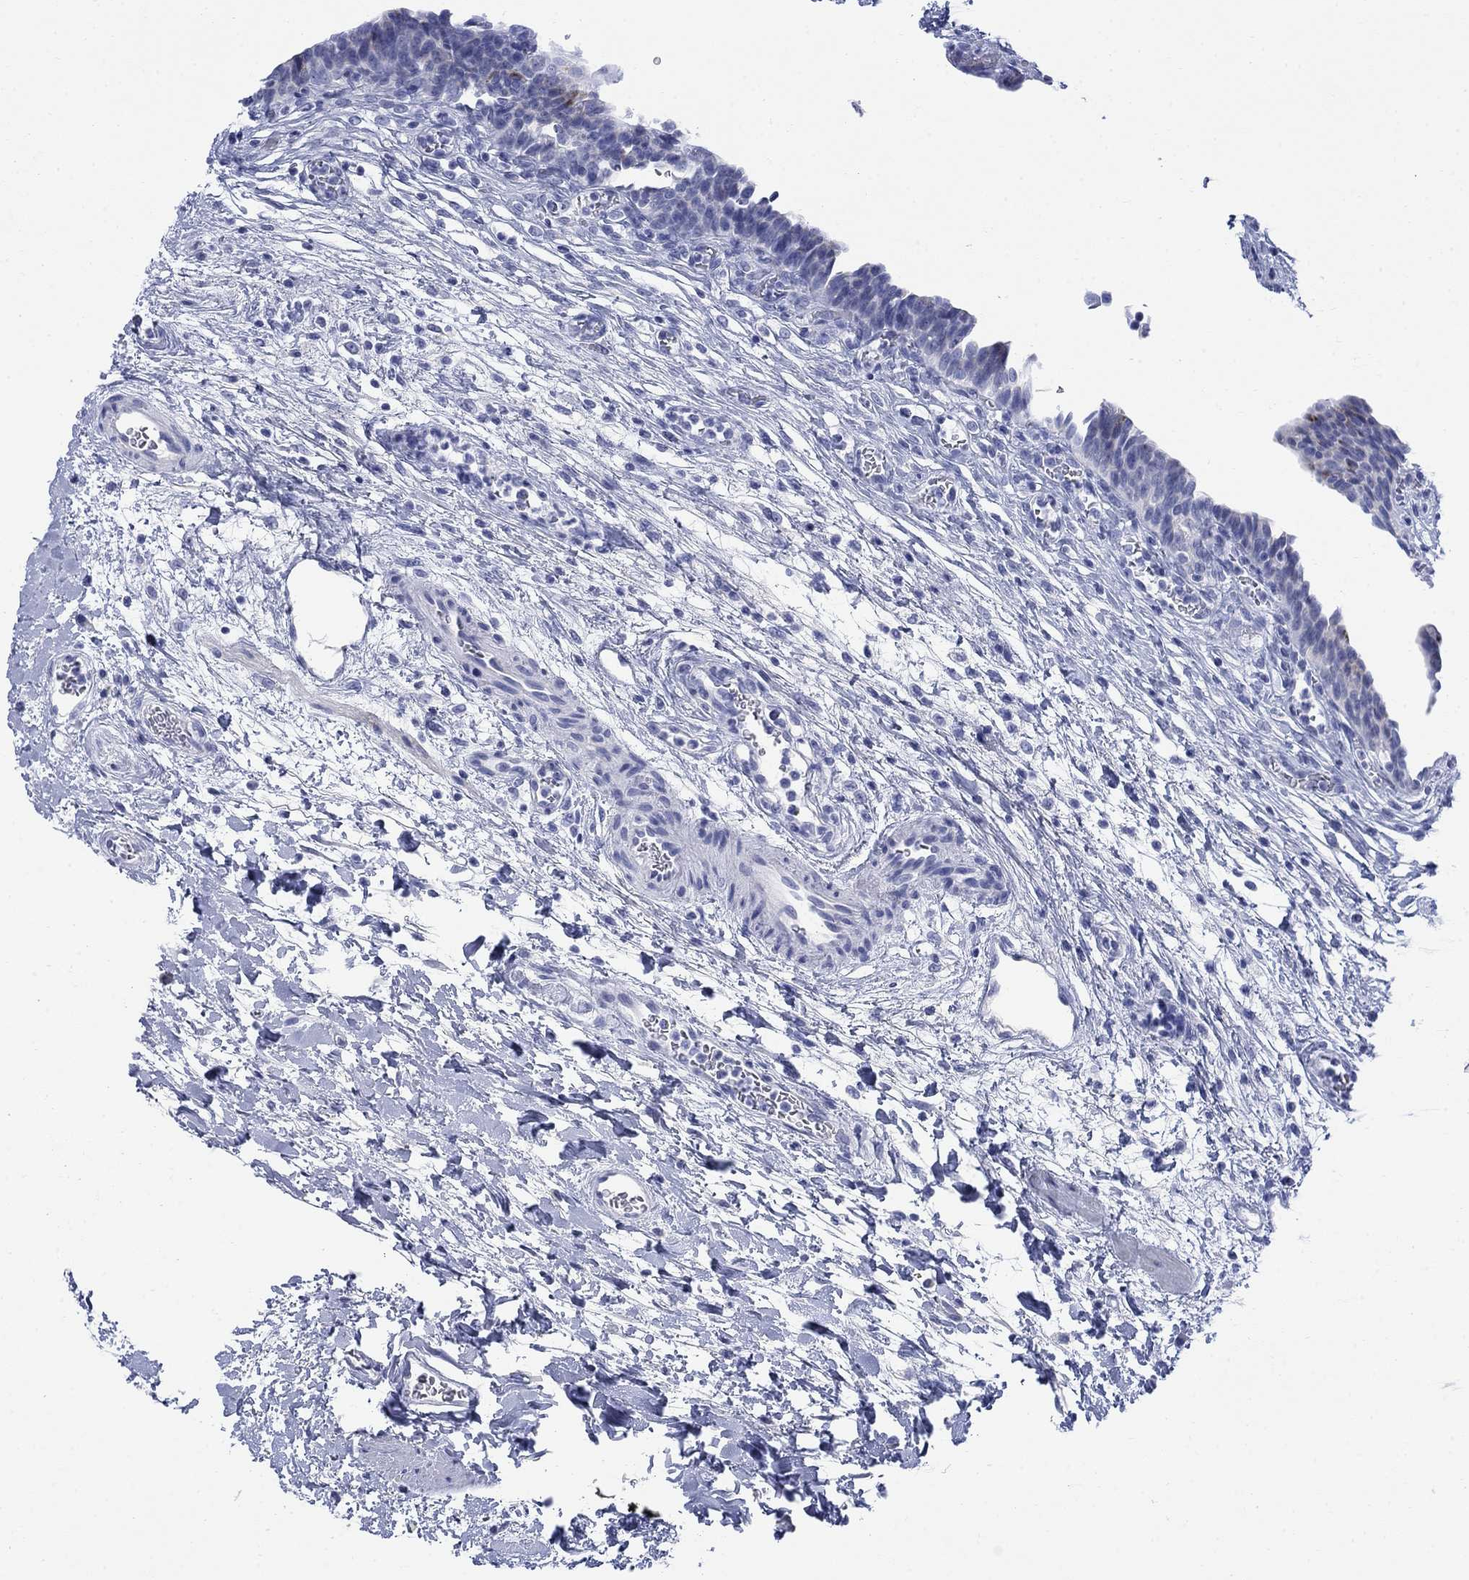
{"staining": {"intensity": "moderate", "quantity": "<25%", "location": "cytoplasmic/membranous"}, "tissue": "urinary bladder", "cell_type": "Urothelial cells", "image_type": "normal", "snomed": [{"axis": "morphology", "description": "Normal tissue, NOS"}, {"axis": "topography", "description": "Urinary bladder"}], "caption": "DAB (3,3'-diaminobenzidine) immunohistochemical staining of normal urinary bladder demonstrates moderate cytoplasmic/membranous protein positivity in approximately <25% of urothelial cells.", "gene": "IGF2BP3", "patient": {"sex": "male", "age": 73}}